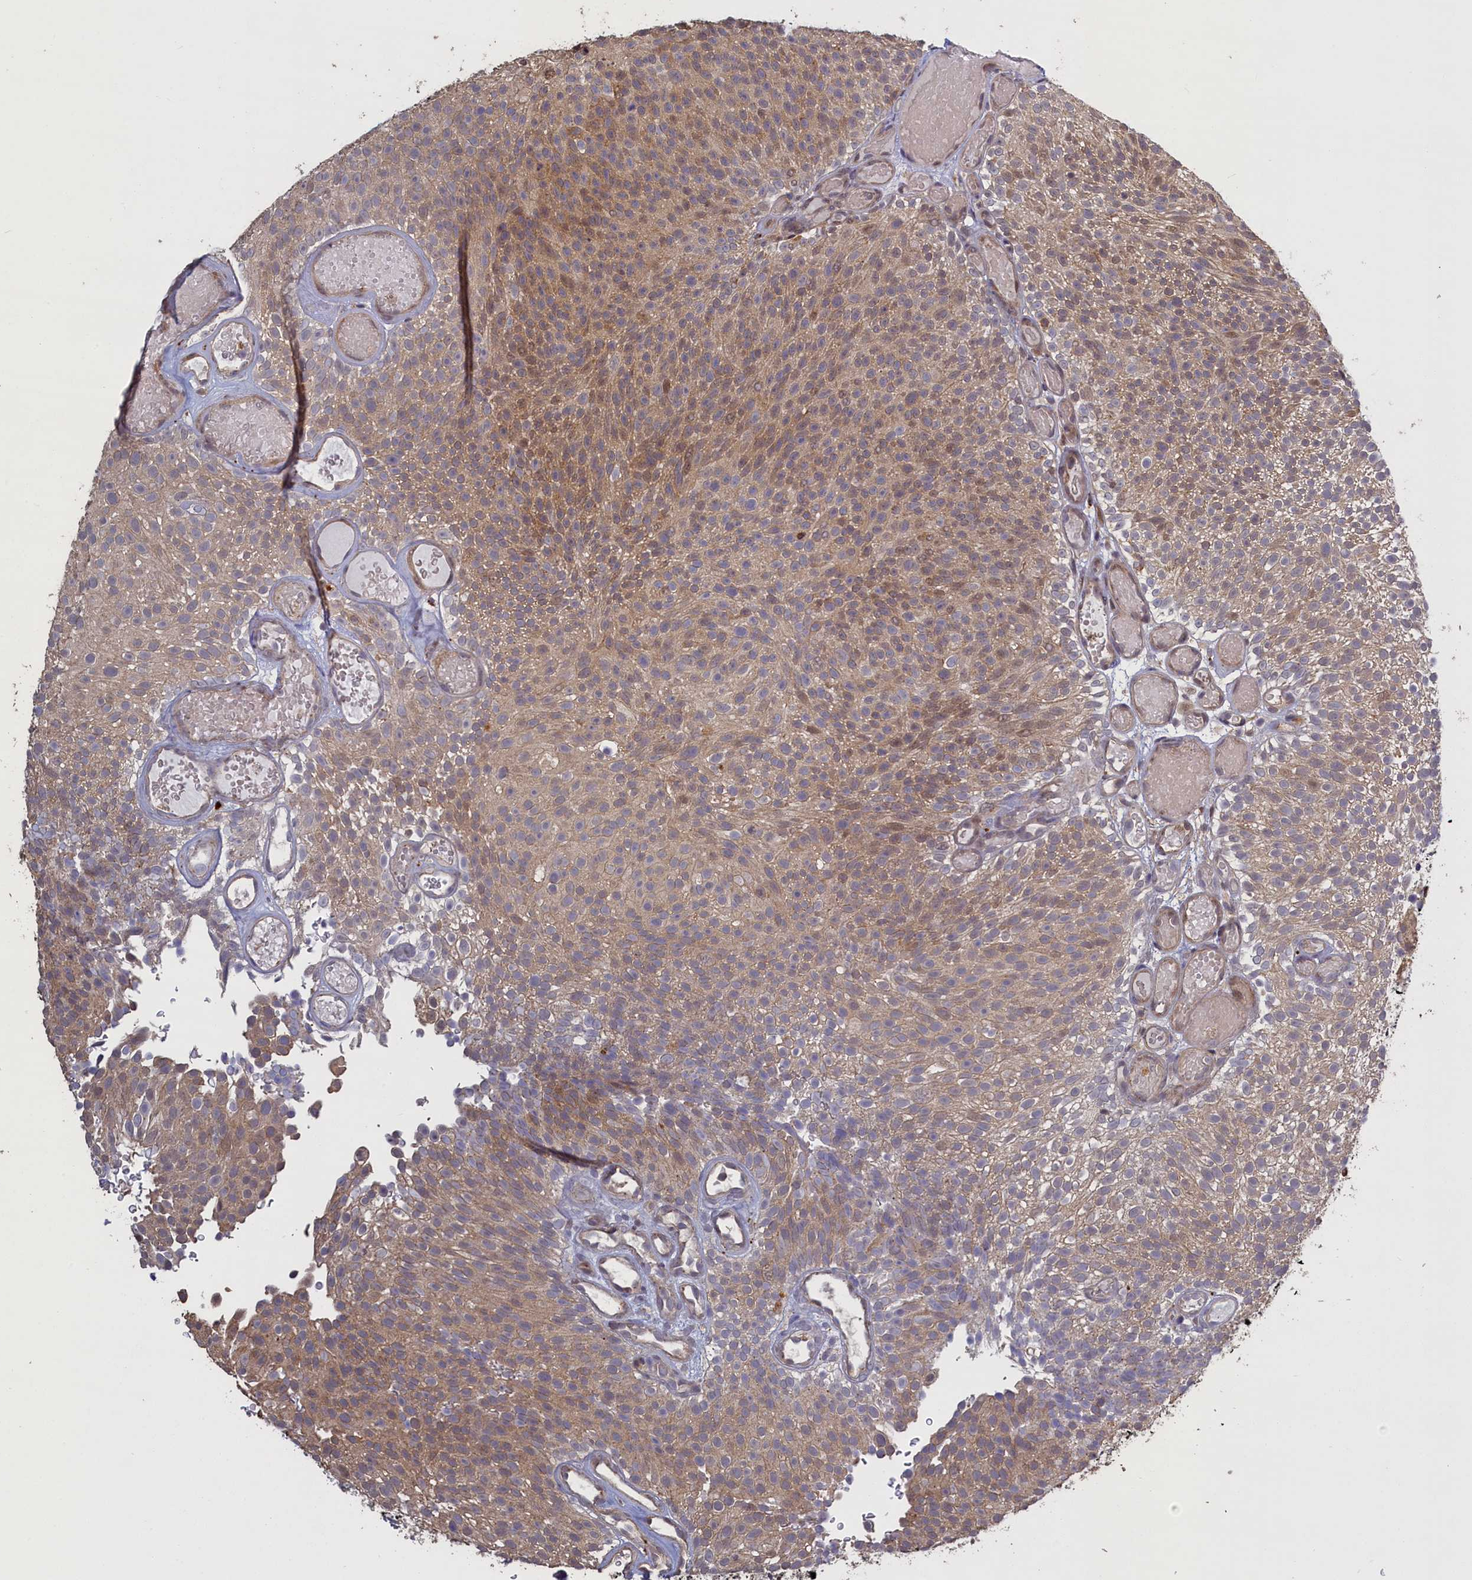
{"staining": {"intensity": "moderate", "quantity": "25%-75%", "location": "cytoplasmic/membranous"}, "tissue": "urothelial cancer", "cell_type": "Tumor cells", "image_type": "cancer", "snomed": [{"axis": "morphology", "description": "Urothelial carcinoma, Low grade"}, {"axis": "topography", "description": "Urinary bladder"}], "caption": "Urothelial cancer was stained to show a protein in brown. There is medium levels of moderate cytoplasmic/membranous staining in approximately 25%-75% of tumor cells.", "gene": "UCHL3", "patient": {"sex": "male", "age": 78}}